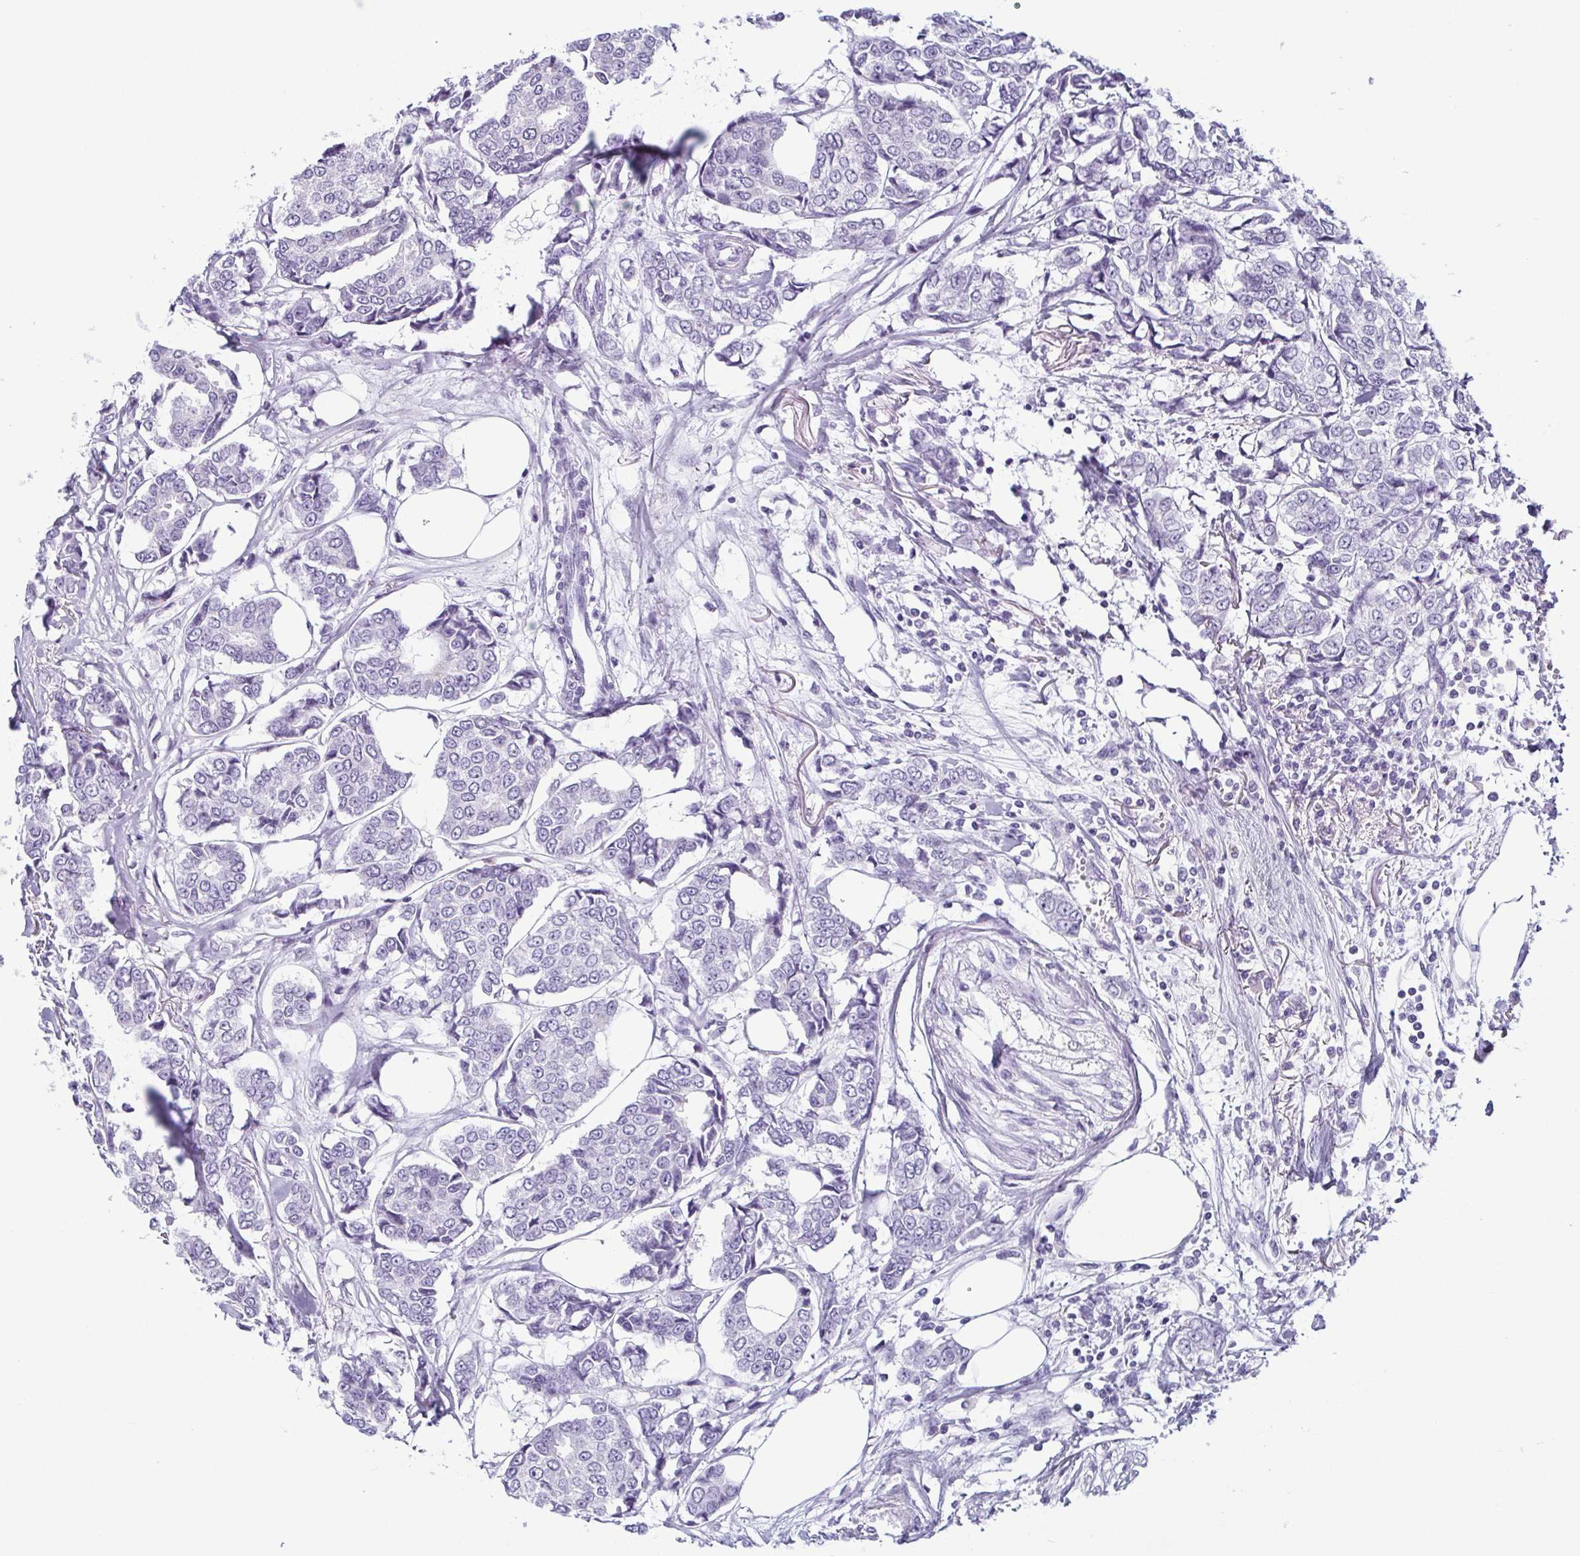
{"staining": {"intensity": "negative", "quantity": "none", "location": "none"}, "tissue": "breast cancer", "cell_type": "Tumor cells", "image_type": "cancer", "snomed": [{"axis": "morphology", "description": "Duct carcinoma"}, {"axis": "topography", "description": "Breast"}], "caption": "The IHC histopathology image has no significant expression in tumor cells of breast cancer tissue. The staining was performed using DAB (3,3'-diaminobenzidine) to visualize the protein expression in brown, while the nuclei were stained in blue with hematoxylin (Magnification: 20x).", "gene": "KRT78", "patient": {"sex": "female", "age": 94}}